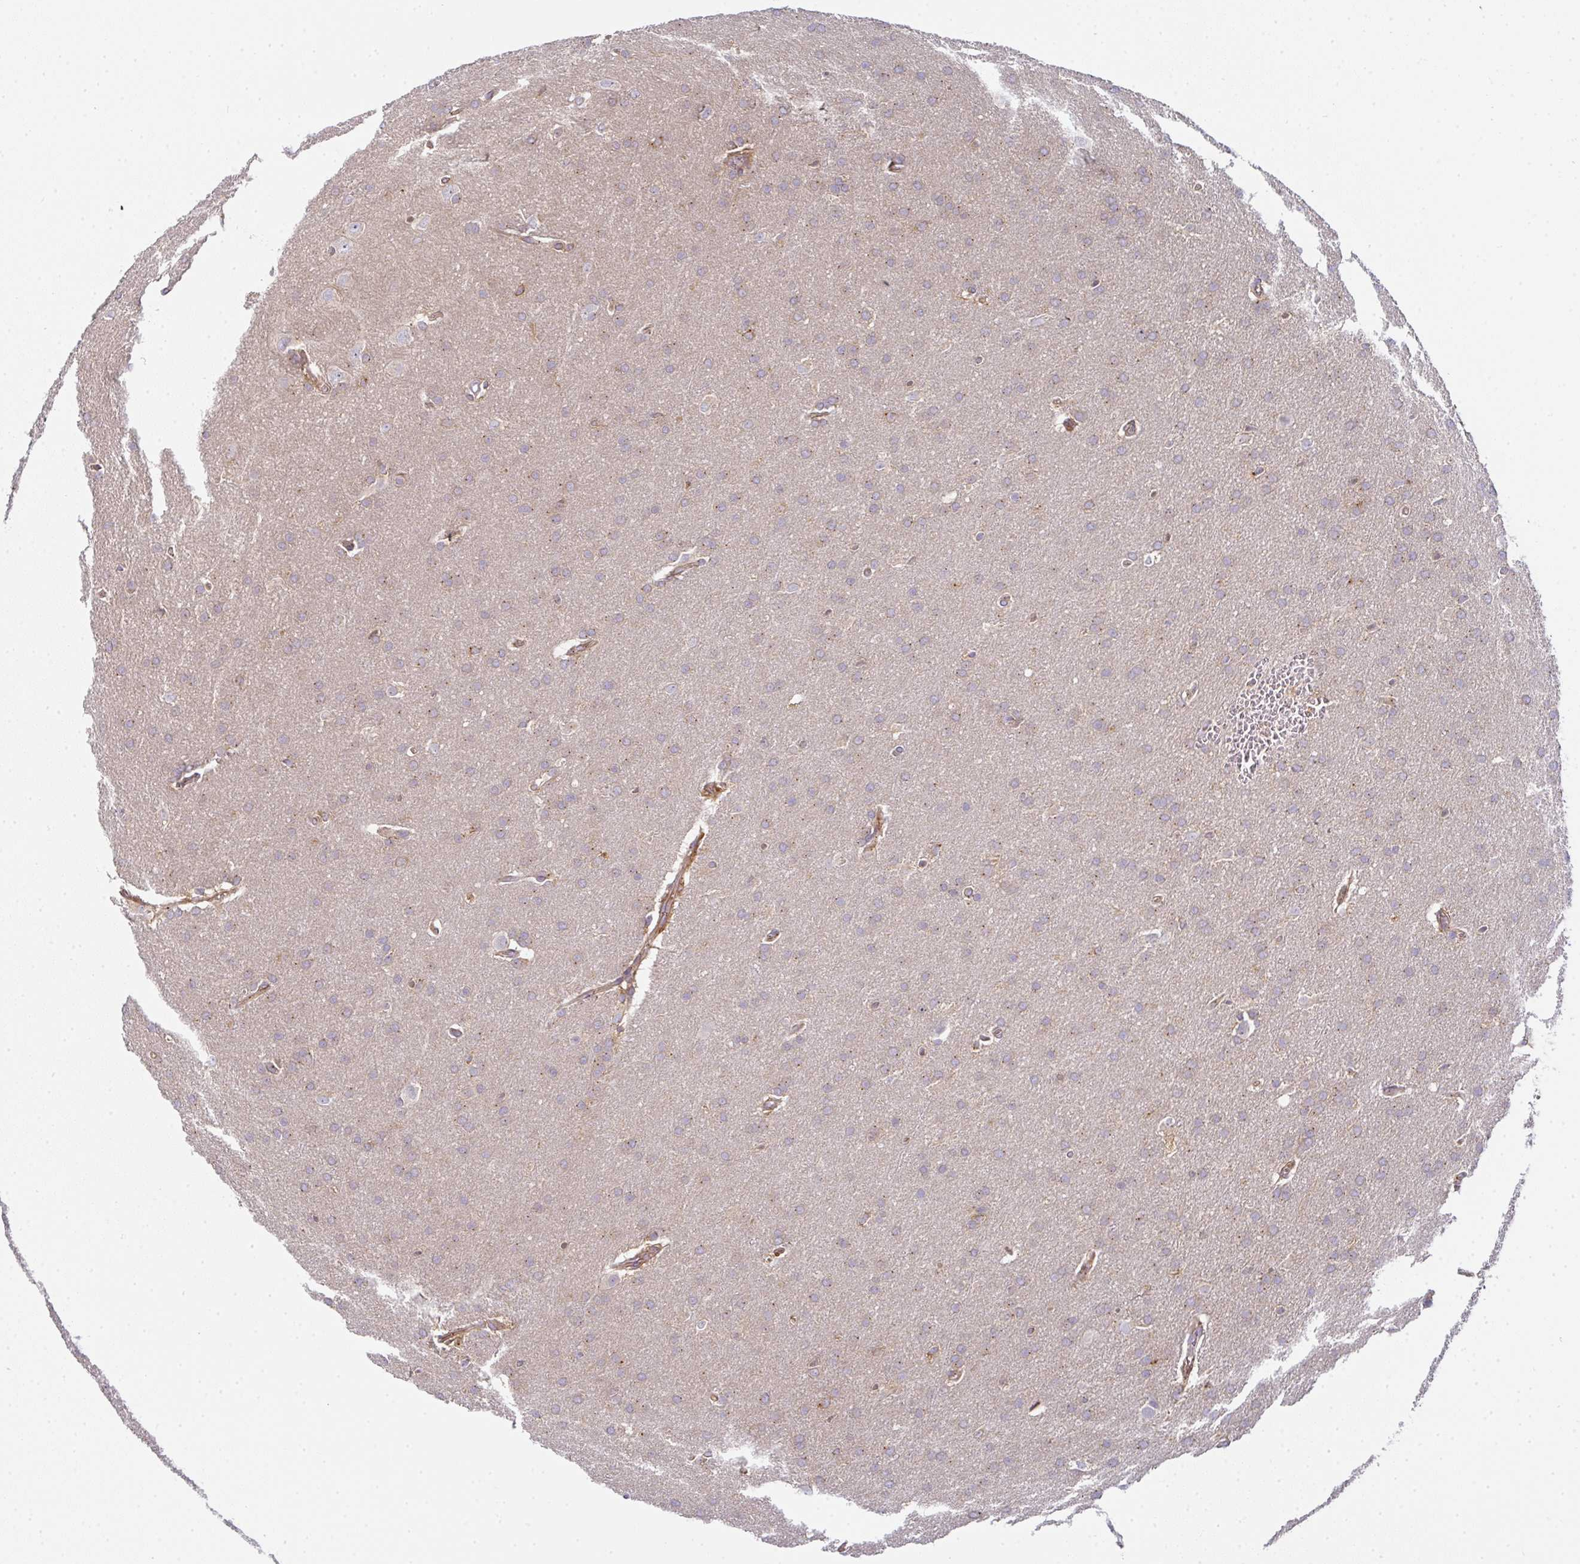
{"staining": {"intensity": "weak", "quantity": "<25%", "location": "cytoplasmic/membranous"}, "tissue": "glioma", "cell_type": "Tumor cells", "image_type": "cancer", "snomed": [{"axis": "morphology", "description": "Glioma, malignant, Low grade"}, {"axis": "topography", "description": "Brain"}], "caption": "A high-resolution histopathology image shows immunohistochemistry (IHC) staining of glioma, which exhibits no significant positivity in tumor cells. Nuclei are stained in blue.", "gene": "SNX5", "patient": {"sex": "female", "age": 32}}